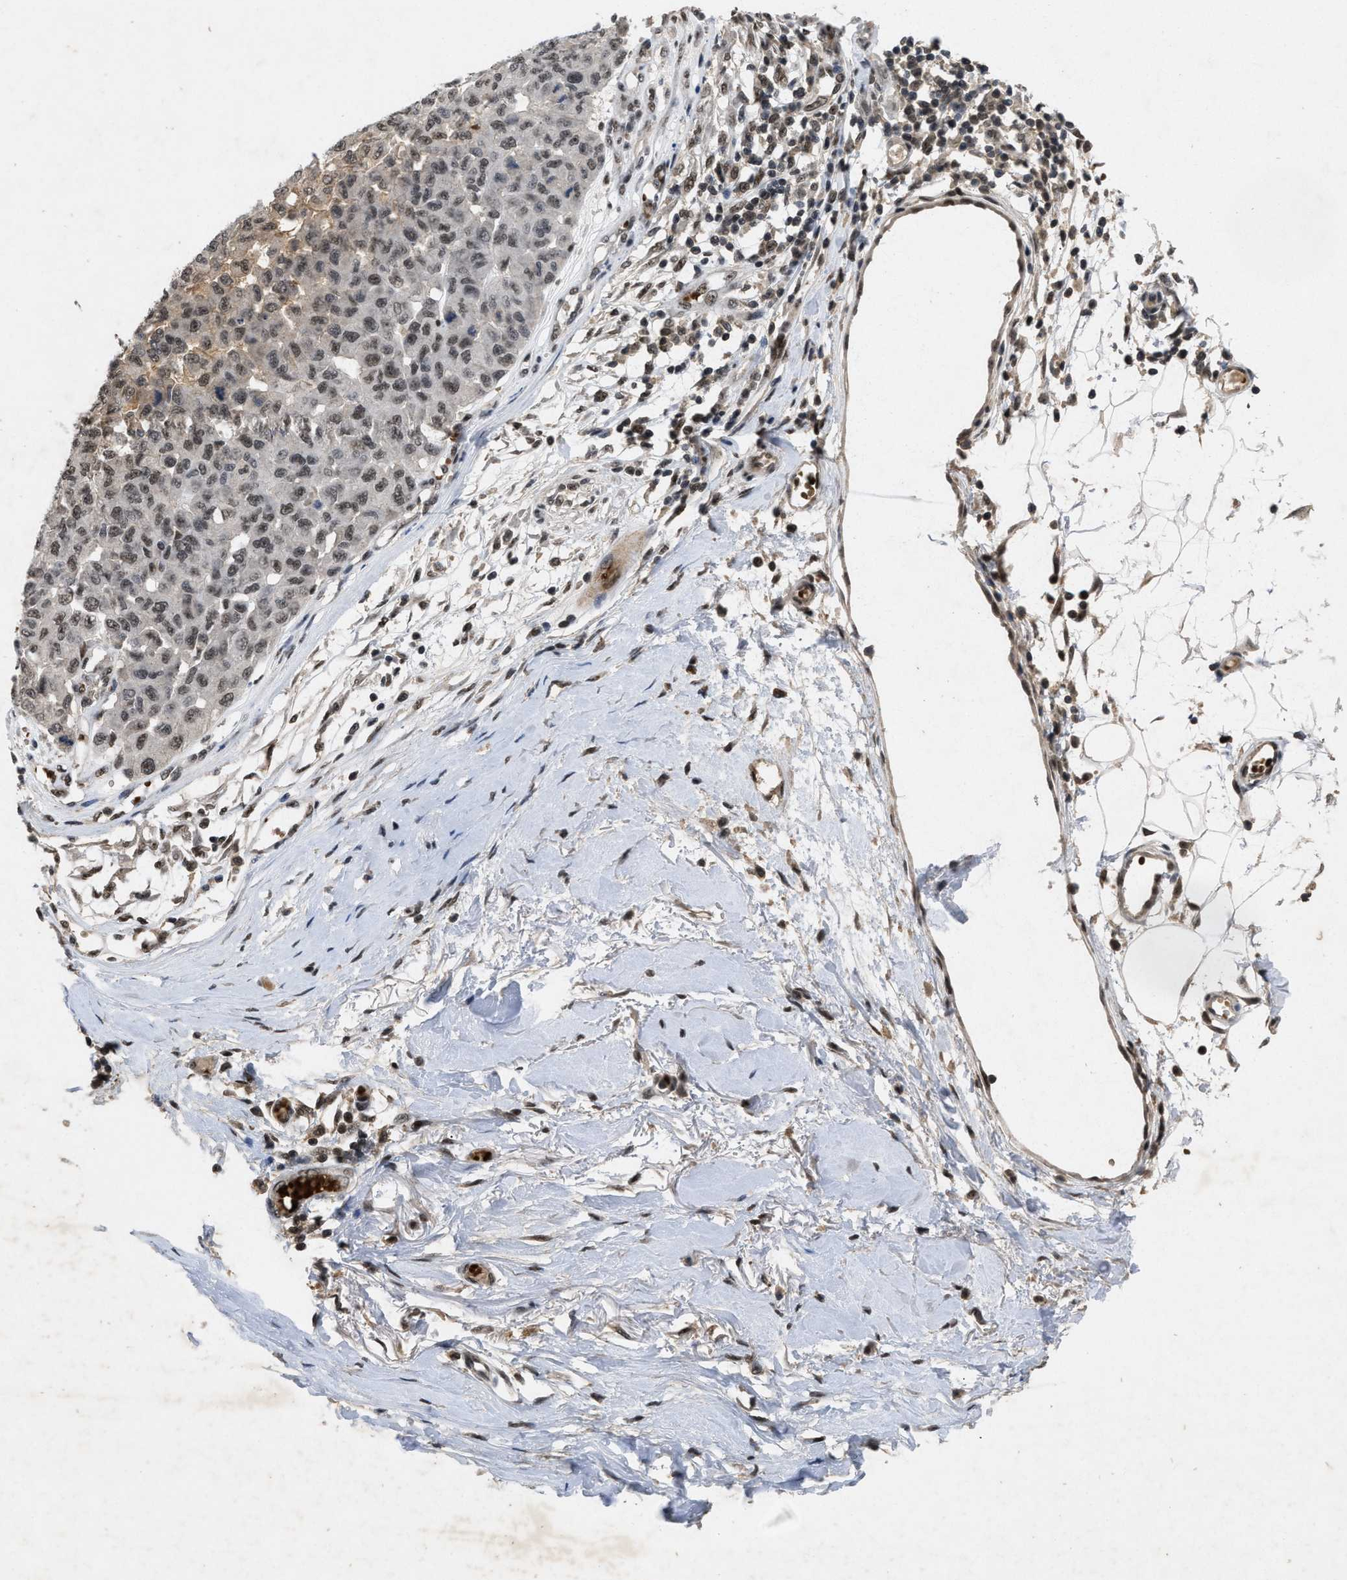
{"staining": {"intensity": "weak", "quantity": ">75%", "location": "nuclear"}, "tissue": "melanoma", "cell_type": "Tumor cells", "image_type": "cancer", "snomed": [{"axis": "morphology", "description": "Normal tissue, NOS"}, {"axis": "morphology", "description": "Malignant melanoma, NOS"}, {"axis": "topography", "description": "Skin"}], "caption": "Immunohistochemical staining of human malignant melanoma shows weak nuclear protein positivity in approximately >75% of tumor cells.", "gene": "ZNF346", "patient": {"sex": "male", "age": 62}}